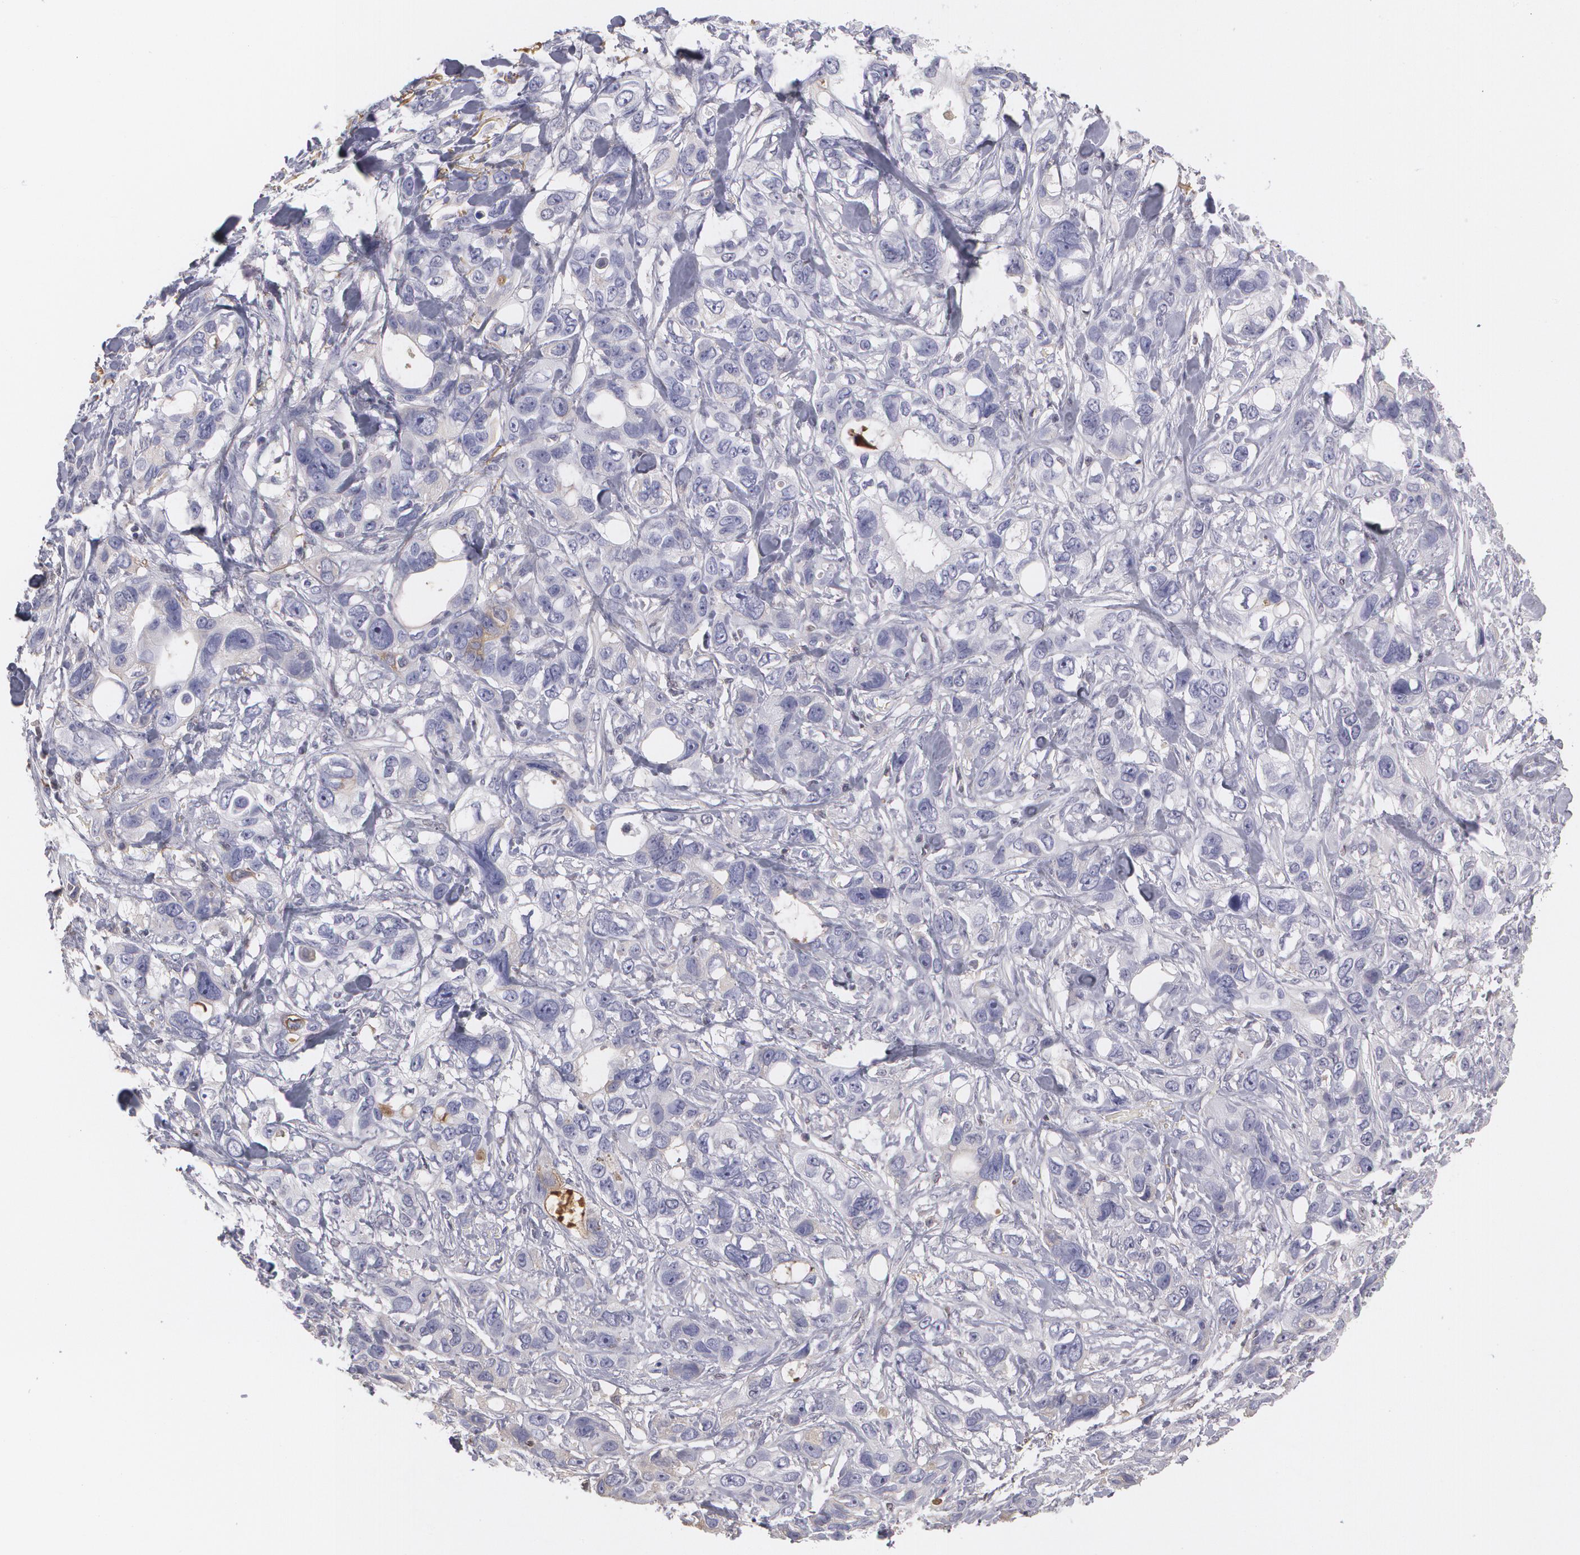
{"staining": {"intensity": "negative", "quantity": "none", "location": "none"}, "tissue": "stomach cancer", "cell_type": "Tumor cells", "image_type": "cancer", "snomed": [{"axis": "morphology", "description": "Adenocarcinoma, NOS"}, {"axis": "topography", "description": "Stomach, upper"}], "caption": "Immunohistochemistry image of neoplastic tissue: human stomach cancer (adenocarcinoma) stained with DAB (3,3'-diaminobenzidine) shows no significant protein staining in tumor cells. Nuclei are stained in blue.", "gene": "SERPINA1", "patient": {"sex": "male", "age": 47}}